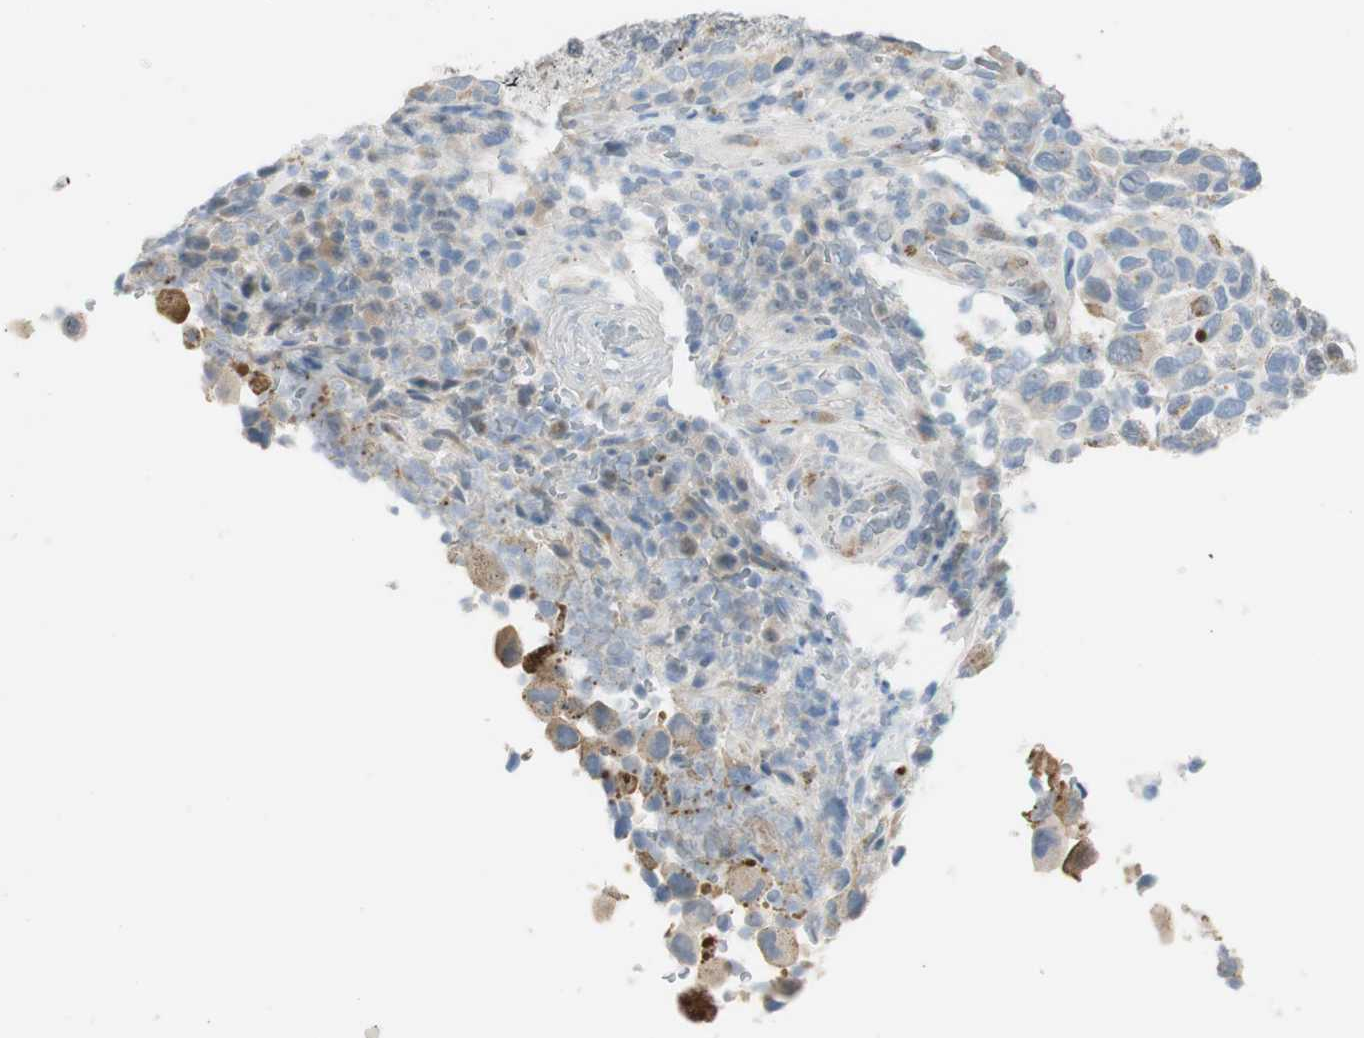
{"staining": {"intensity": "negative", "quantity": "none", "location": "none"}, "tissue": "melanoma", "cell_type": "Tumor cells", "image_type": "cancer", "snomed": [{"axis": "morphology", "description": "Malignant melanoma, NOS"}, {"axis": "topography", "description": "Skin"}], "caption": "Image shows no significant protein staining in tumor cells of melanoma. (Brightfield microscopy of DAB immunohistochemistry (IHC) at high magnification).", "gene": "B4GALNT1", "patient": {"sex": "female", "age": 73}}